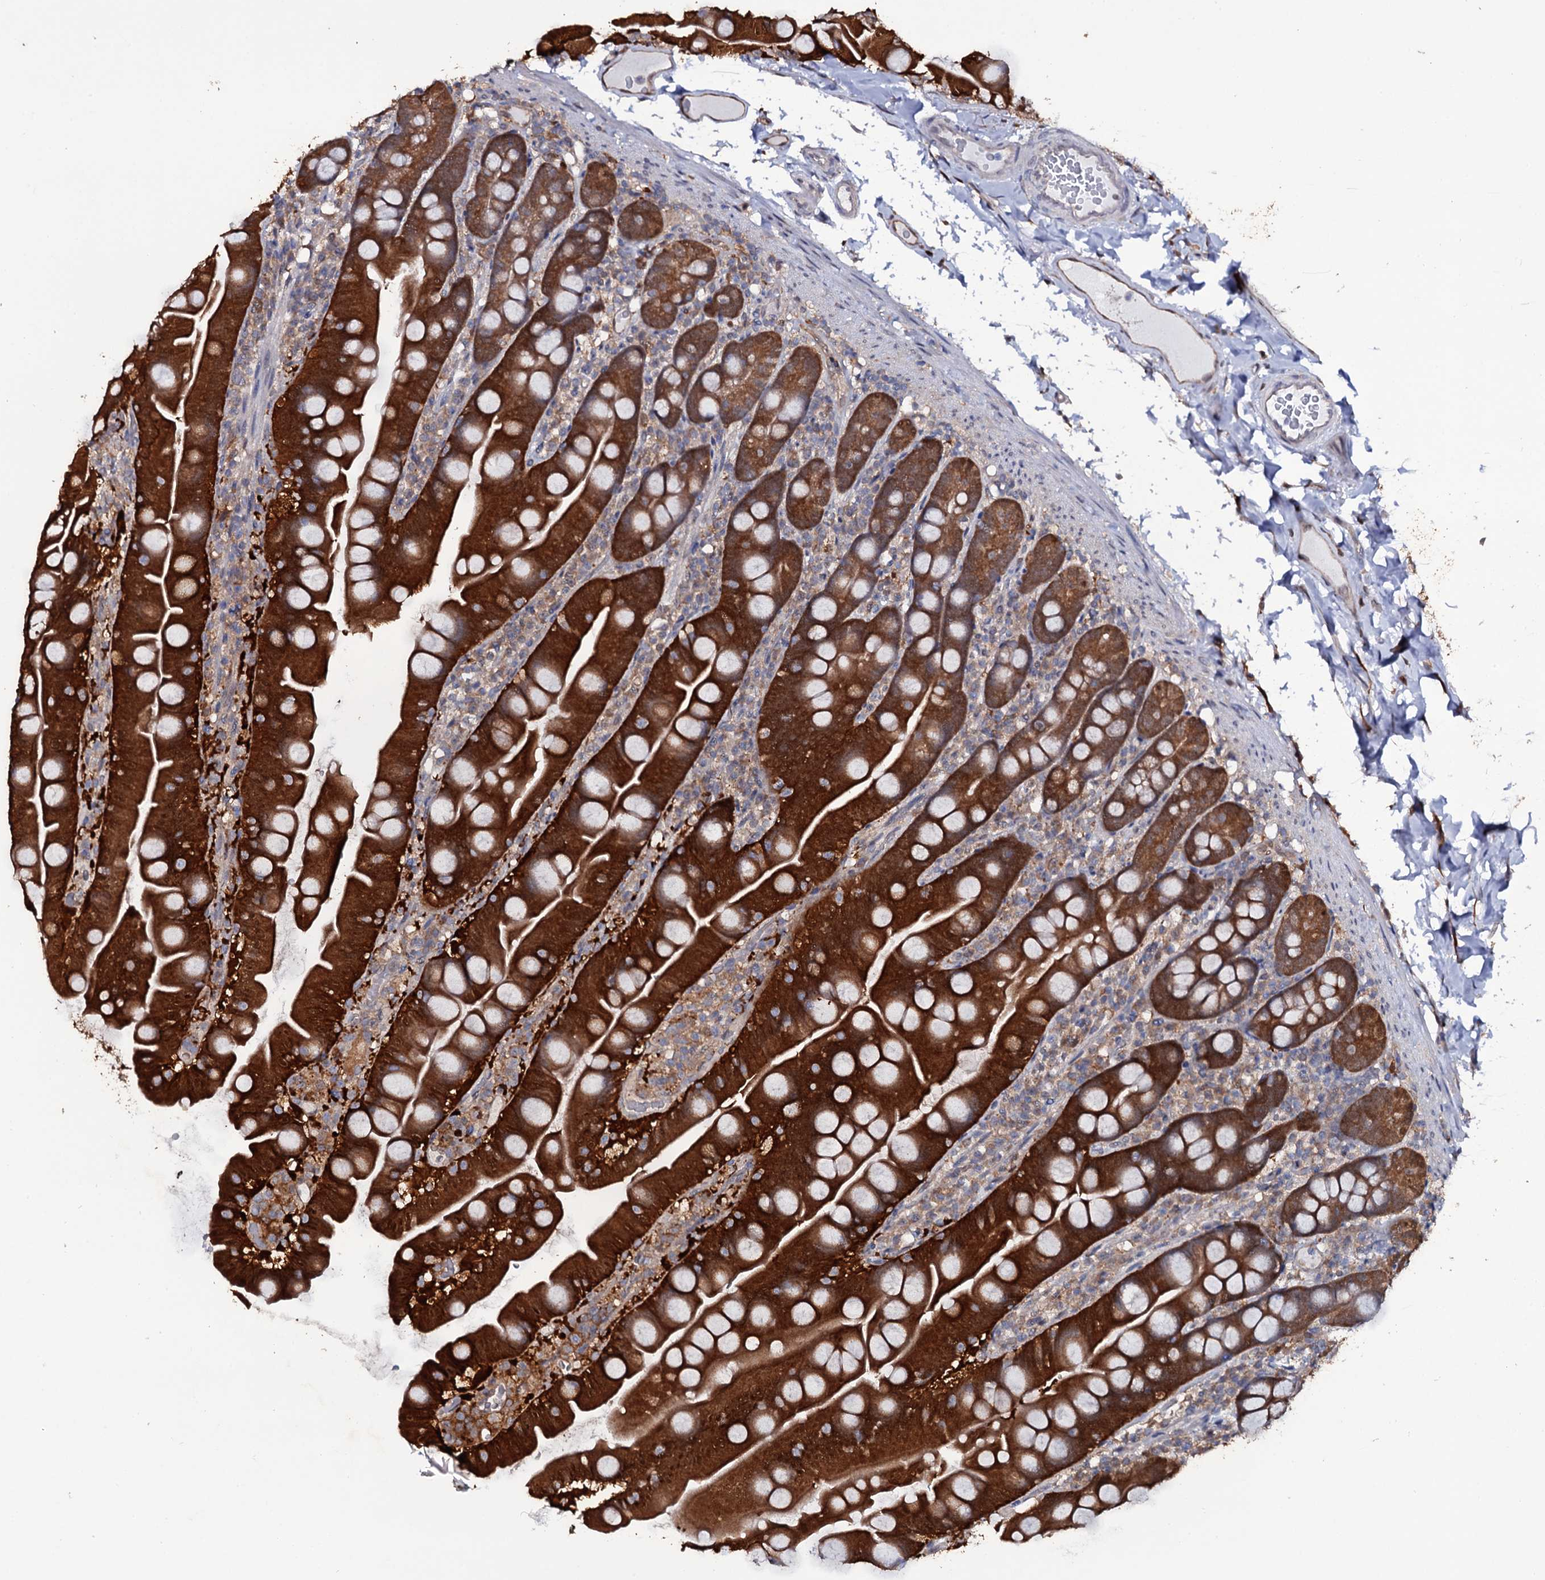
{"staining": {"intensity": "strong", "quantity": ">75%", "location": "cytoplasmic/membranous"}, "tissue": "small intestine", "cell_type": "Glandular cells", "image_type": "normal", "snomed": [{"axis": "morphology", "description": "Normal tissue, NOS"}, {"axis": "topography", "description": "Small intestine"}], "caption": "This histopathology image exhibits IHC staining of unremarkable small intestine, with high strong cytoplasmic/membranous expression in approximately >75% of glandular cells.", "gene": "CRYL1", "patient": {"sex": "female", "age": 68}}